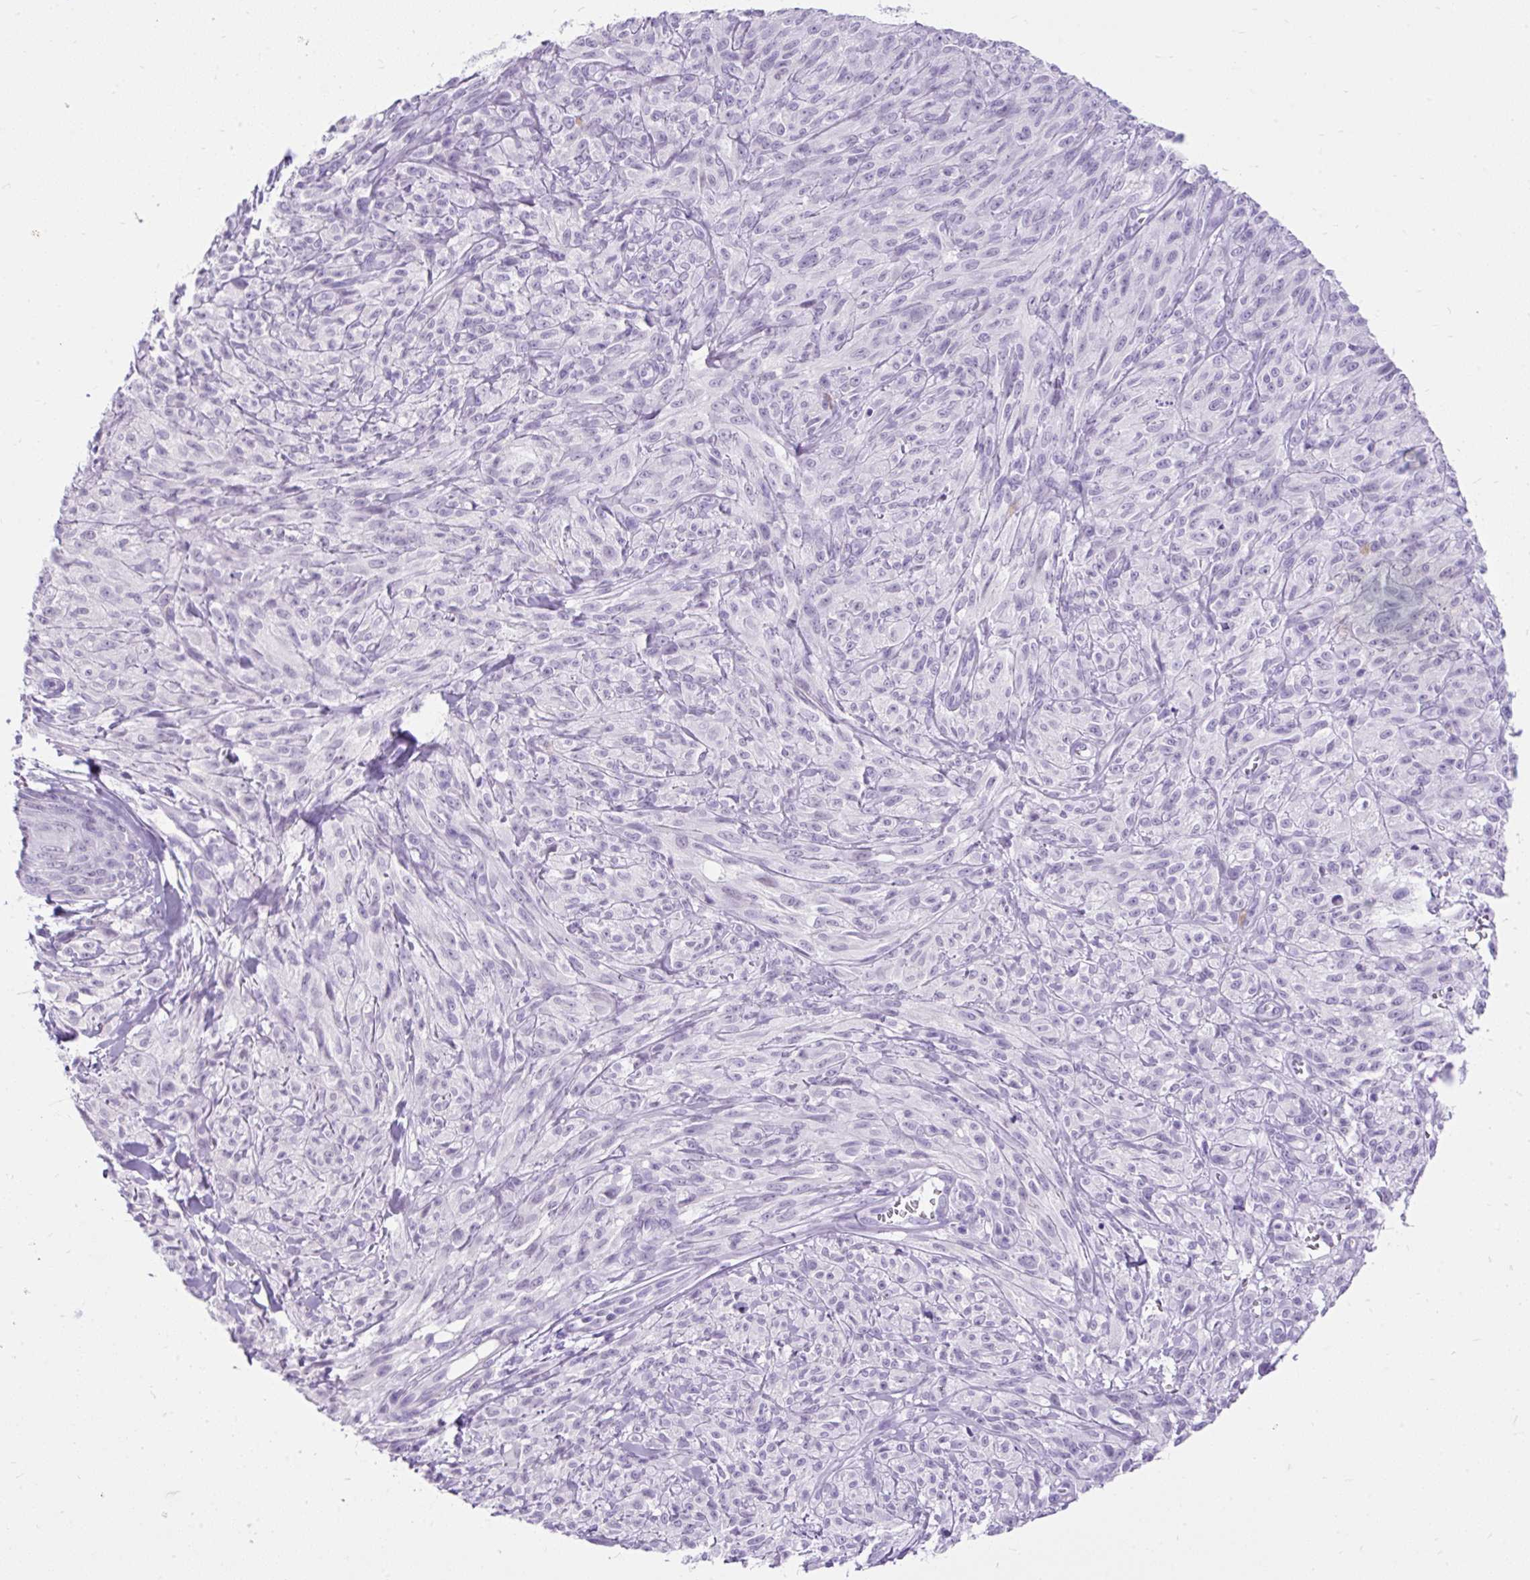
{"staining": {"intensity": "negative", "quantity": "none", "location": "none"}, "tissue": "melanoma", "cell_type": "Tumor cells", "image_type": "cancer", "snomed": [{"axis": "morphology", "description": "Malignant melanoma, NOS"}, {"axis": "topography", "description": "Skin of upper arm"}], "caption": "Immunohistochemistry (IHC) histopathology image of neoplastic tissue: human melanoma stained with DAB displays no significant protein staining in tumor cells.", "gene": "SCGB1A1", "patient": {"sex": "female", "age": 65}}